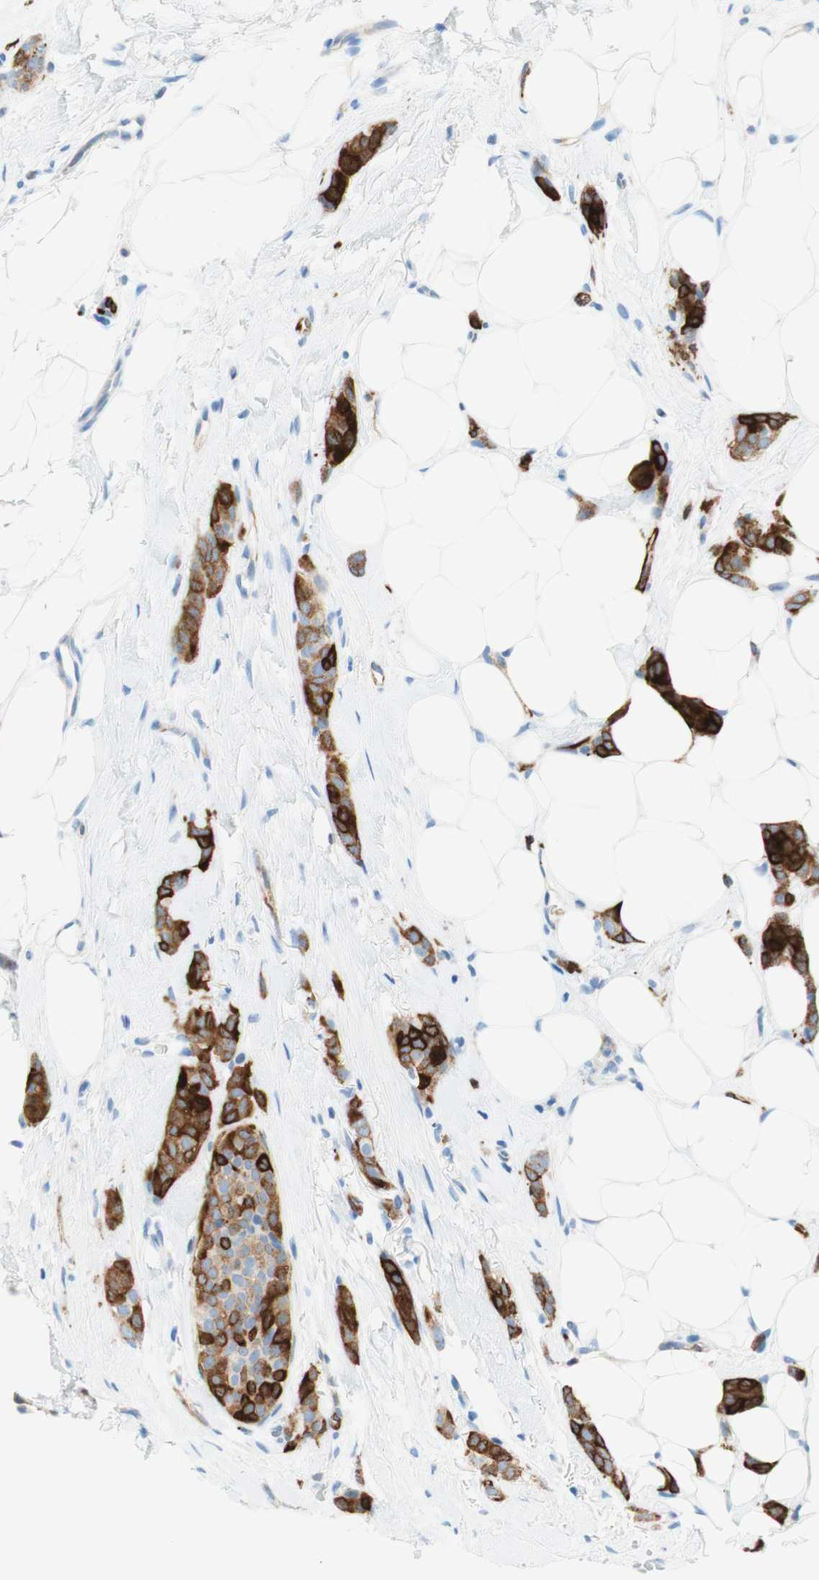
{"staining": {"intensity": "strong", "quantity": "25%-75%", "location": "cytoplasmic/membranous"}, "tissue": "breast cancer", "cell_type": "Tumor cells", "image_type": "cancer", "snomed": [{"axis": "morphology", "description": "Lobular carcinoma"}, {"axis": "topography", "description": "Skin"}, {"axis": "topography", "description": "Breast"}], "caption": "The immunohistochemical stain labels strong cytoplasmic/membranous positivity in tumor cells of lobular carcinoma (breast) tissue.", "gene": "STMN1", "patient": {"sex": "female", "age": 46}}